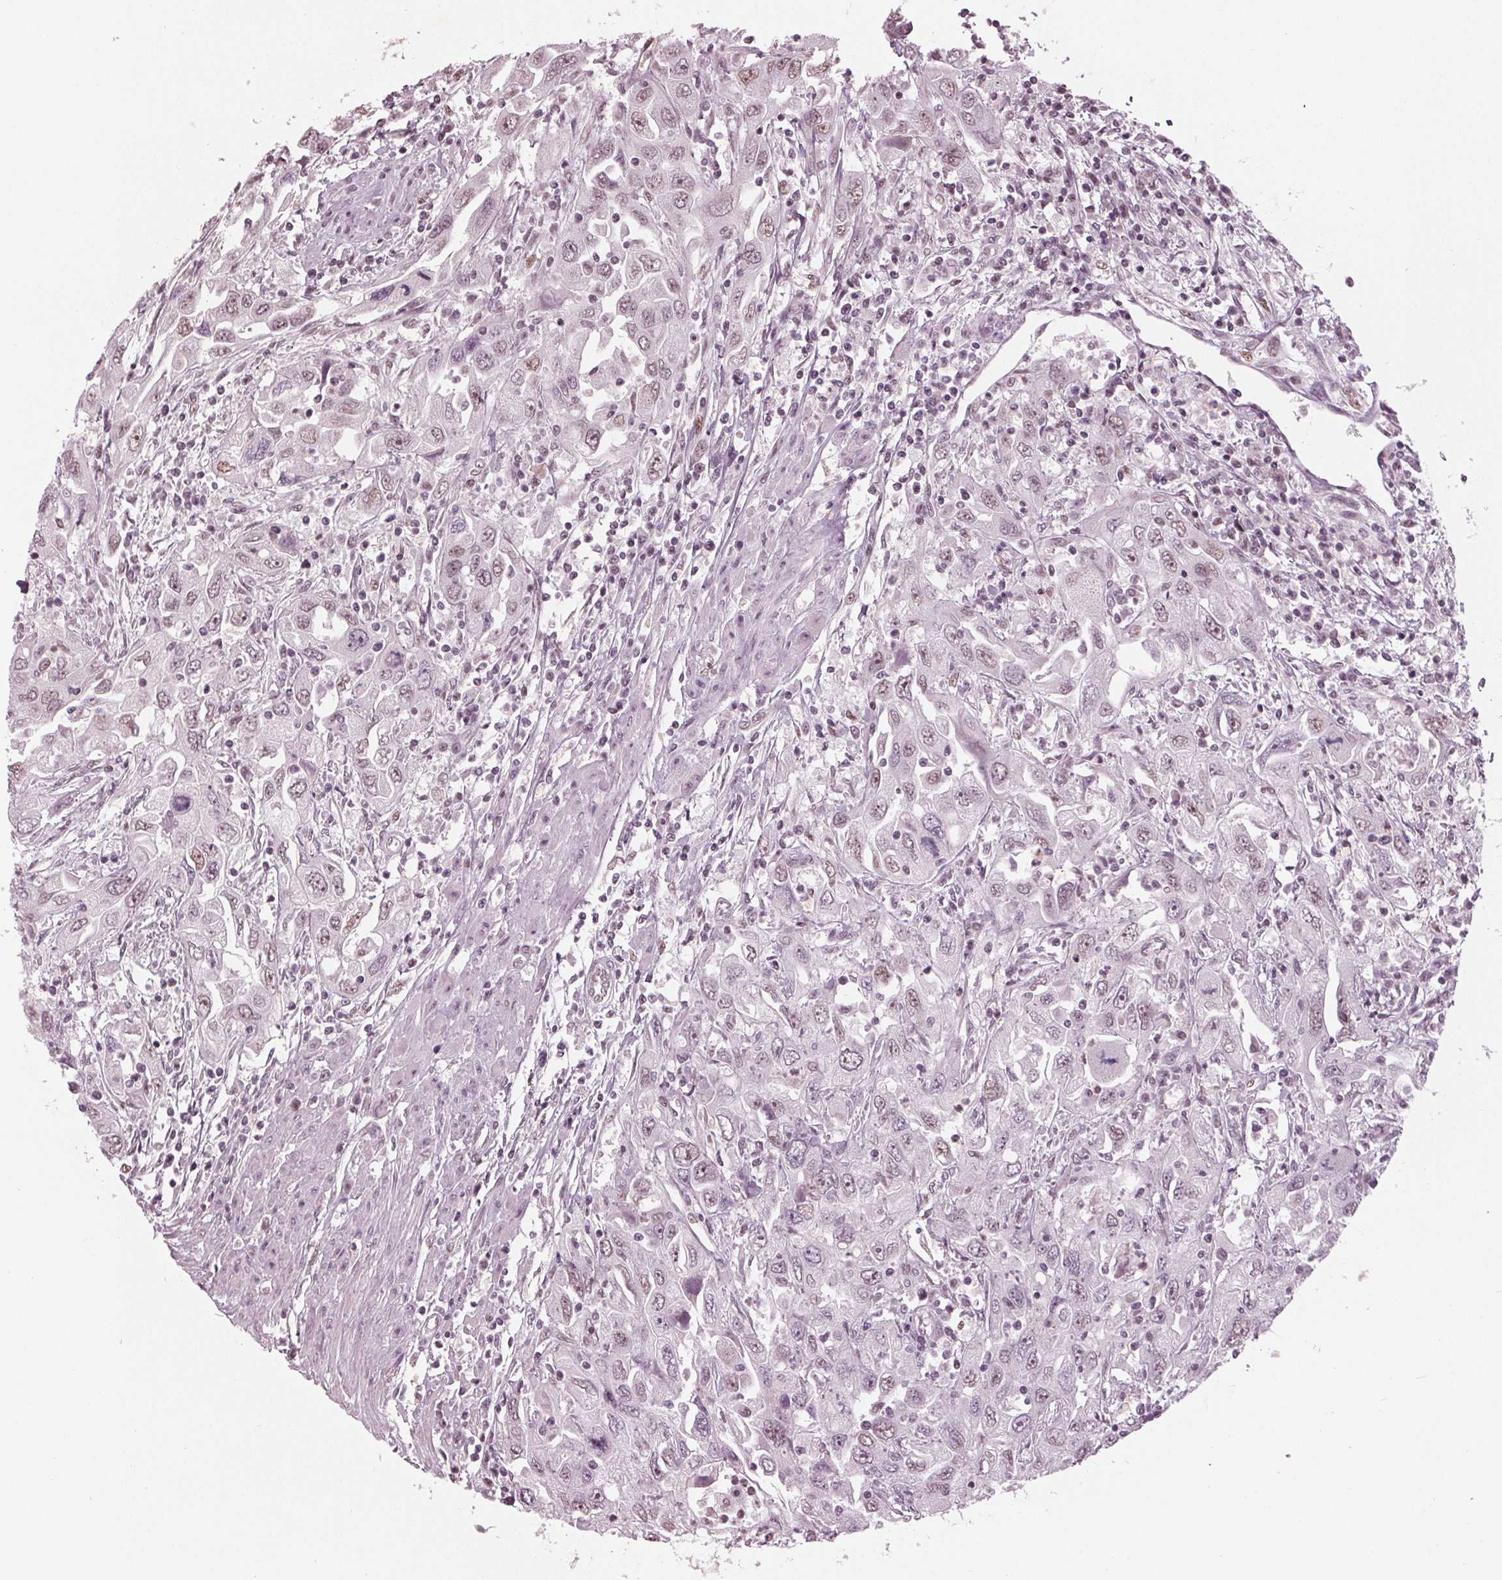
{"staining": {"intensity": "weak", "quantity": "25%-75%", "location": "nuclear"}, "tissue": "urothelial cancer", "cell_type": "Tumor cells", "image_type": "cancer", "snomed": [{"axis": "morphology", "description": "Urothelial carcinoma, High grade"}, {"axis": "topography", "description": "Urinary bladder"}], "caption": "Tumor cells show weak nuclear positivity in approximately 25%-75% of cells in urothelial cancer.", "gene": "ADPRHL1", "patient": {"sex": "male", "age": 76}}